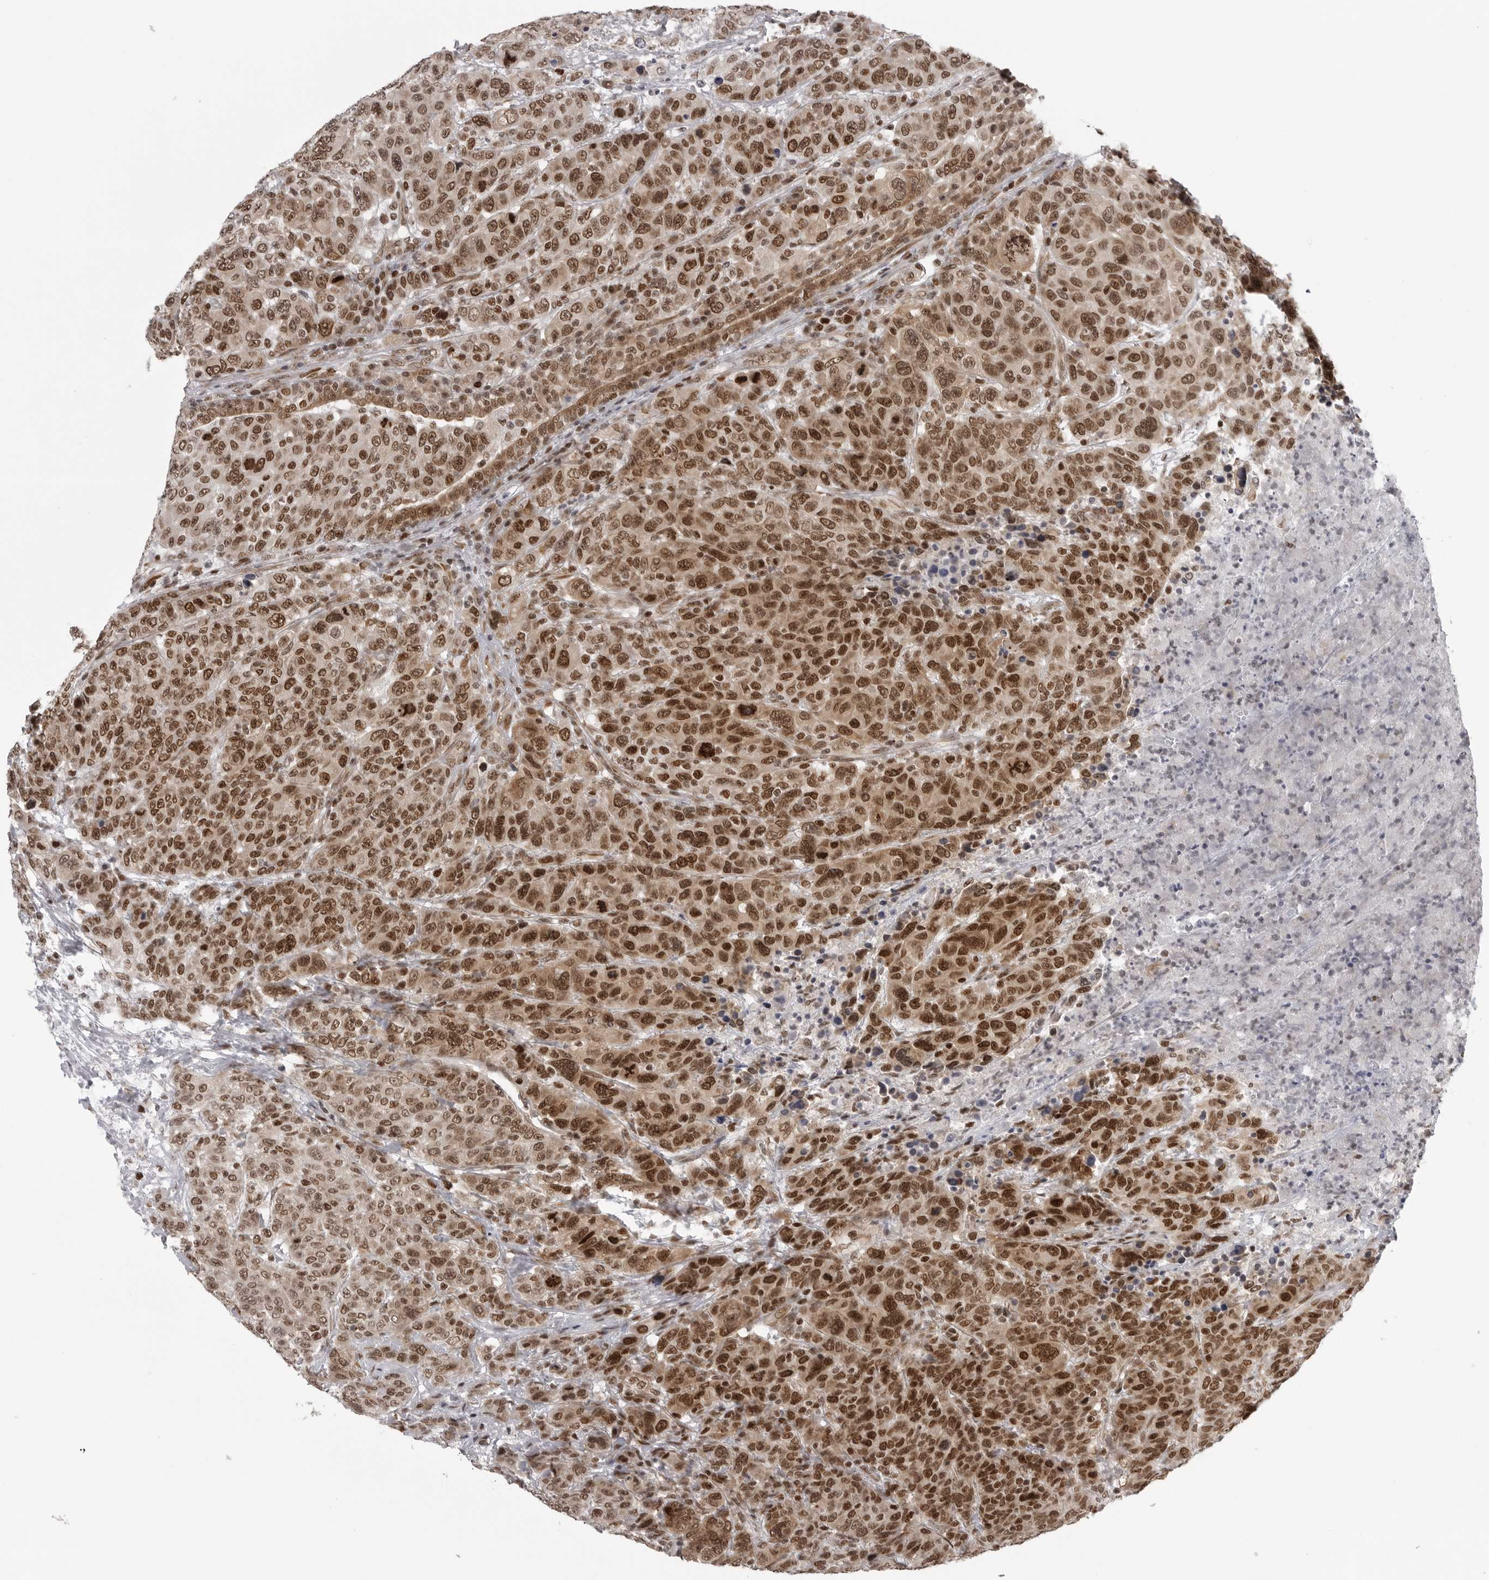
{"staining": {"intensity": "strong", "quantity": ">75%", "location": "nuclear"}, "tissue": "breast cancer", "cell_type": "Tumor cells", "image_type": "cancer", "snomed": [{"axis": "morphology", "description": "Duct carcinoma"}, {"axis": "topography", "description": "Breast"}], "caption": "Immunohistochemistry (IHC) photomicrograph of breast cancer stained for a protein (brown), which exhibits high levels of strong nuclear staining in approximately >75% of tumor cells.", "gene": "PRDM10", "patient": {"sex": "female", "age": 37}}